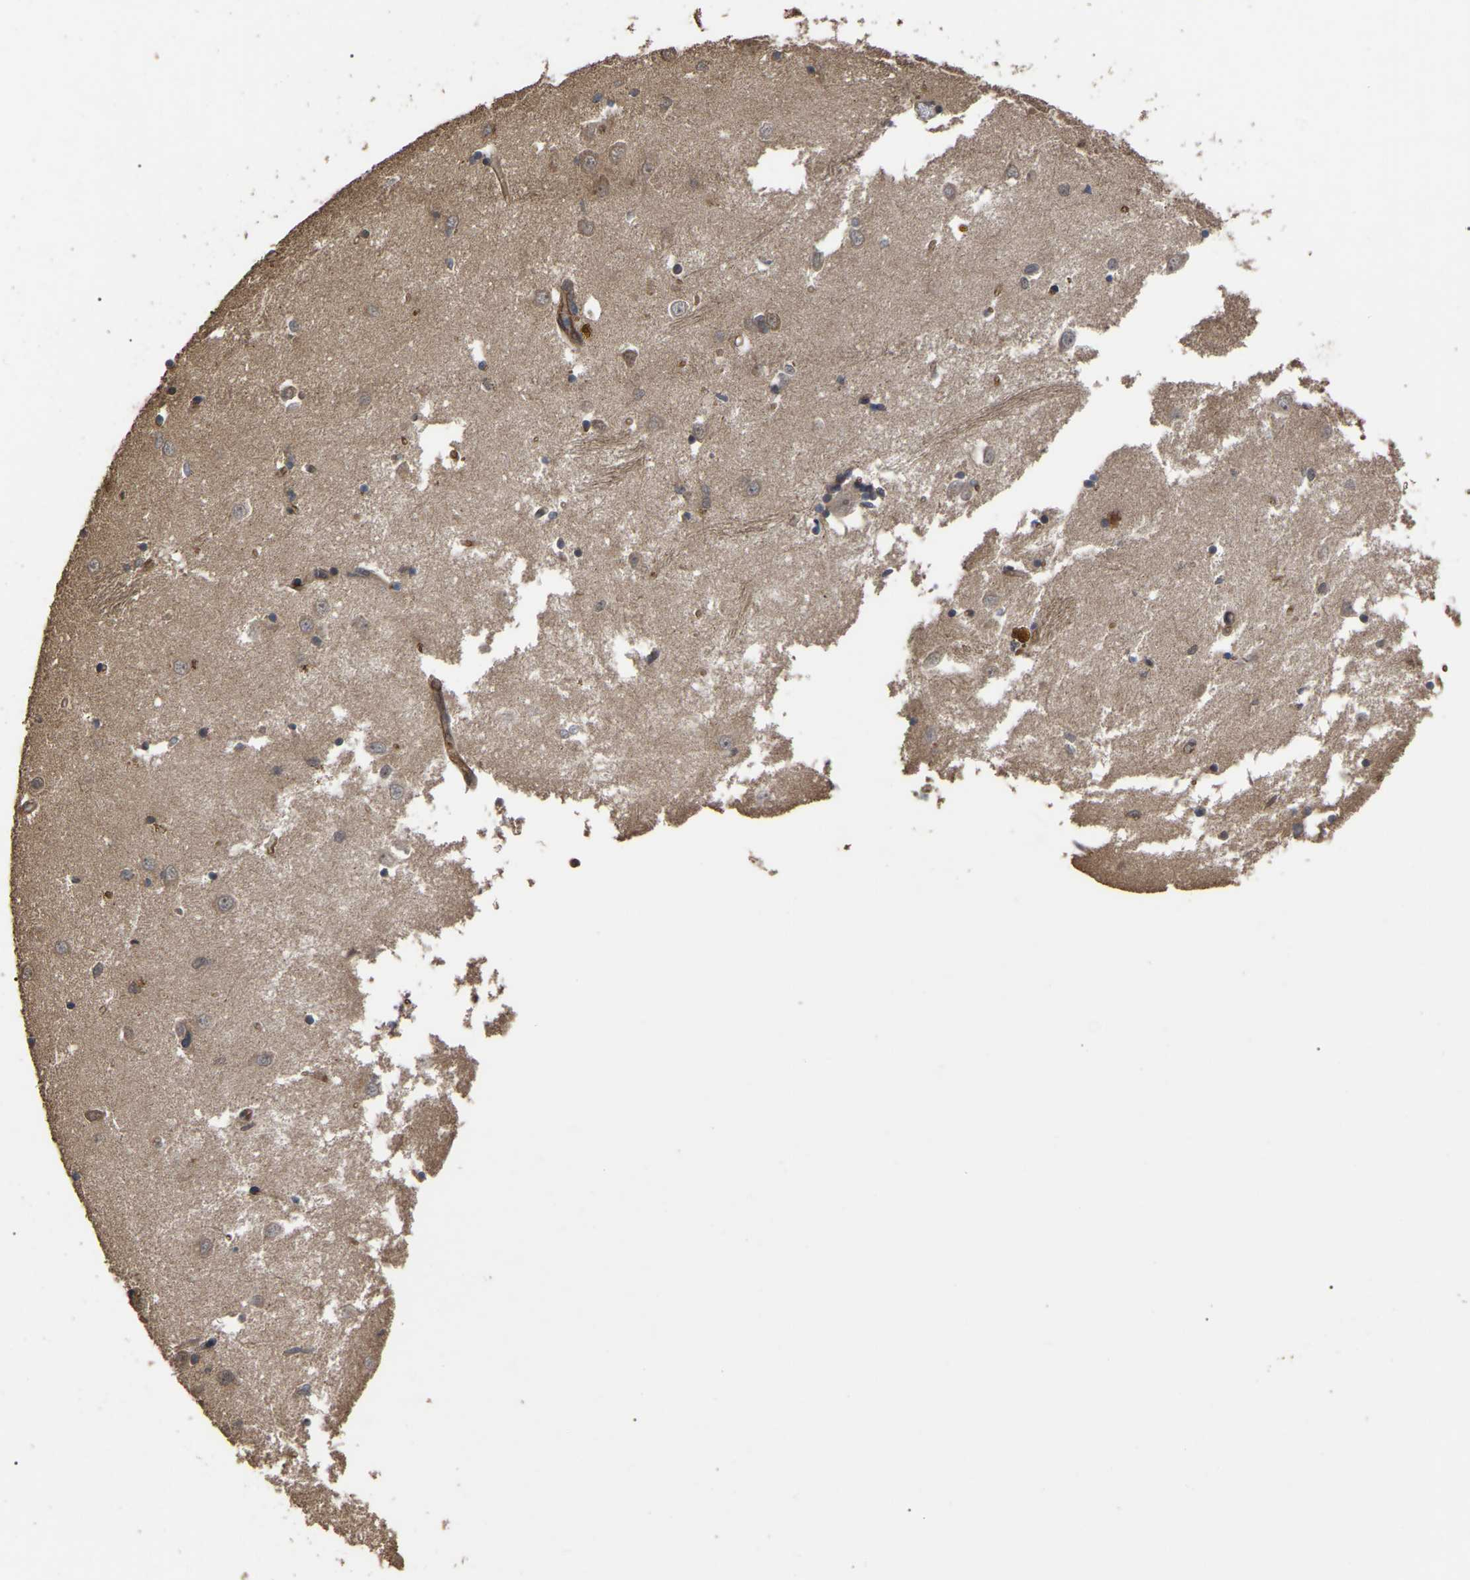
{"staining": {"intensity": "moderate", "quantity": "<25%", "location": "cytoplasmic/membranous,nuclear"}, "tissue": "caudate", "cell_type": "Glial cells", "image_type": "normal", "snomed": [{"axis": "morphology", "description": "Normal tissue, NOS"}, {"axis": "topography", "description": "Lateral ventricle wall"}], "caption": "This image reveals IHC staining of unremarkable human caudate, with low moderate cytoplasmic/membranous,nuclear staining in about <25% of glial cells.", "gene": "FAM161B", "patient": {"sex": "female", "age": 19}}